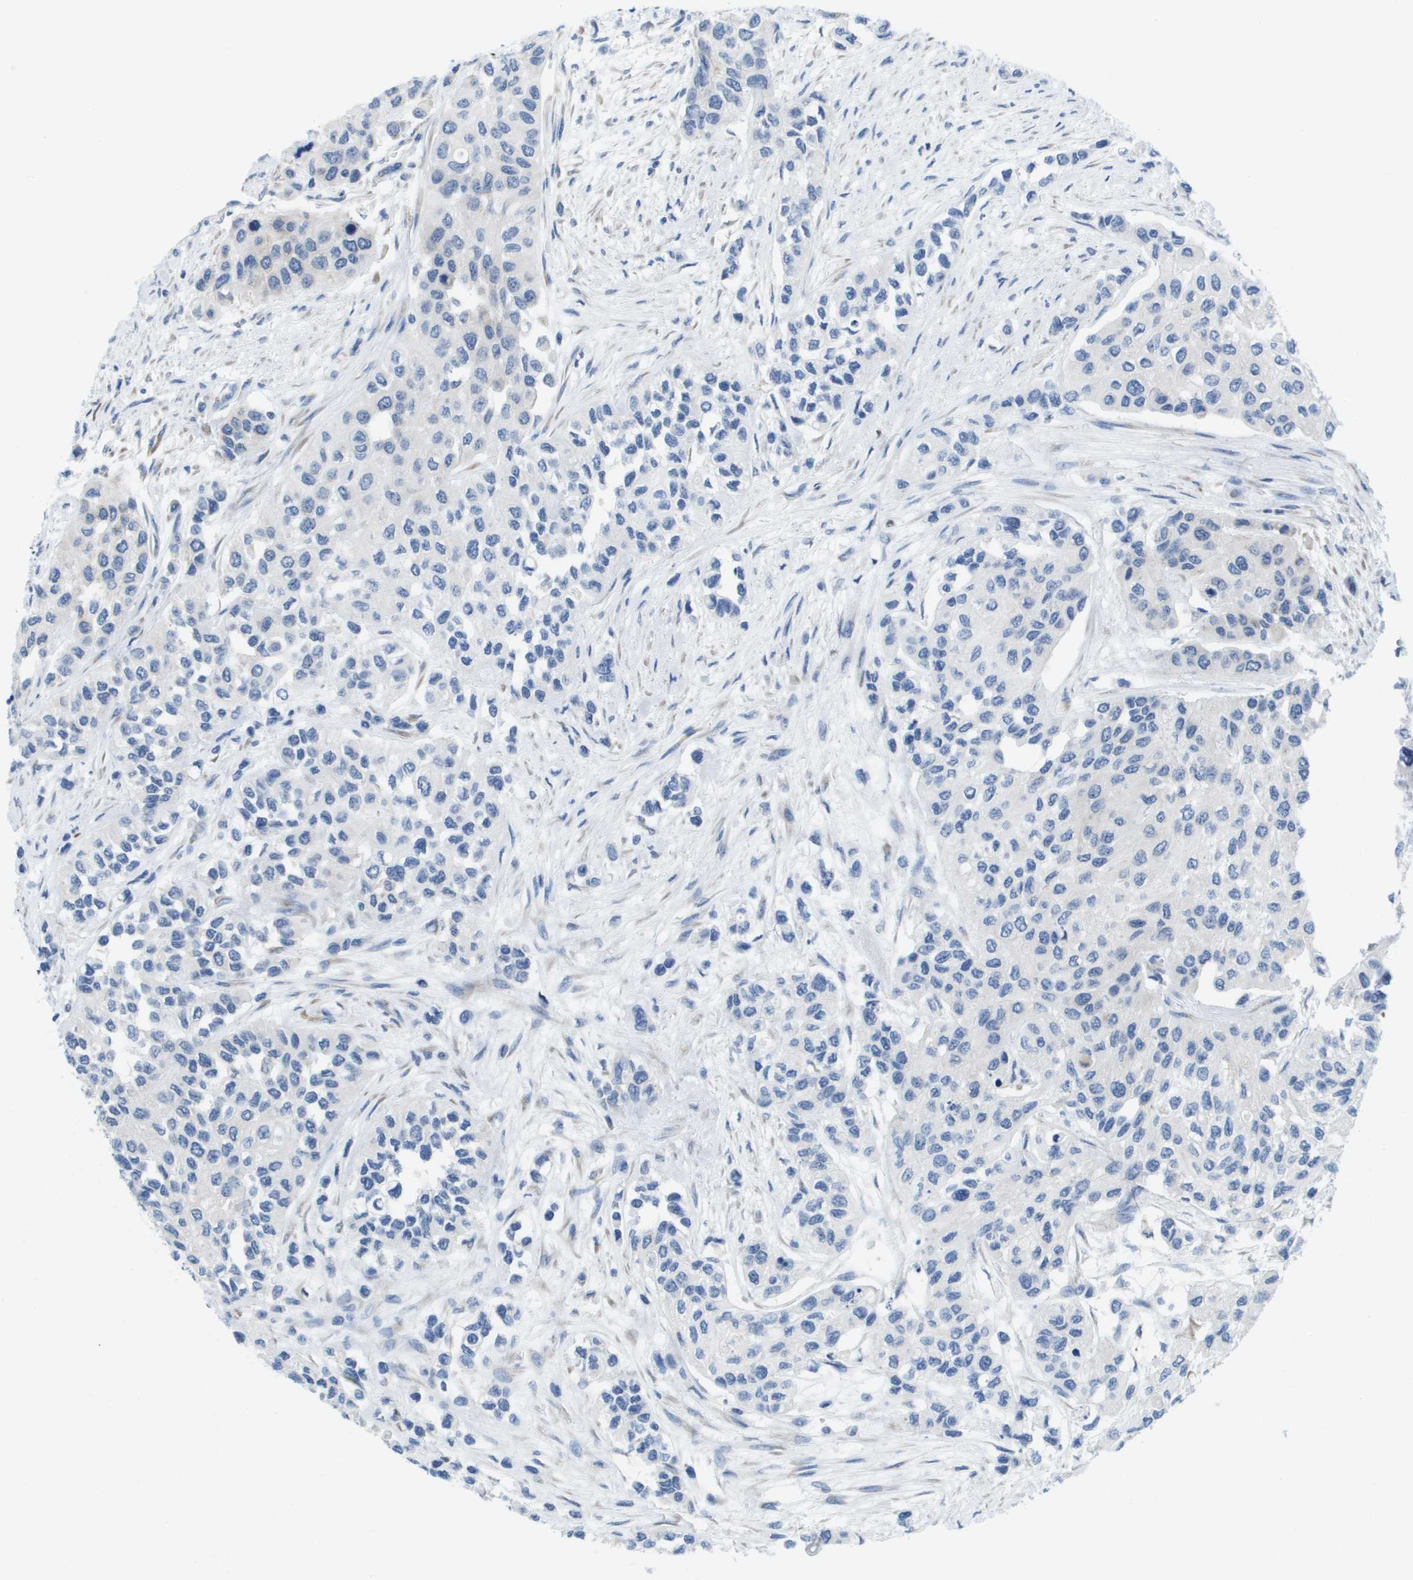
{"staining": {"intensity": "negative", "quantity": "none", "location": "none"}, "tissue": "urothelial cancer", "cell_type": "Tumor cells", "image_type": "cancer", "snomed": [{"axis": "morphology", "description": "Urothelial carcinoma, High grade"}, {"axis": "topography", "description": "Urinary bladder"}], "caption": "This is a micrograph of immunohistochemistry (IHC) staining of high-grade urothelial carcinoma, which shows no staining in tumor cells.", "gene": "PTDSS1", "patient": {"sex": "female", "age": 56}}